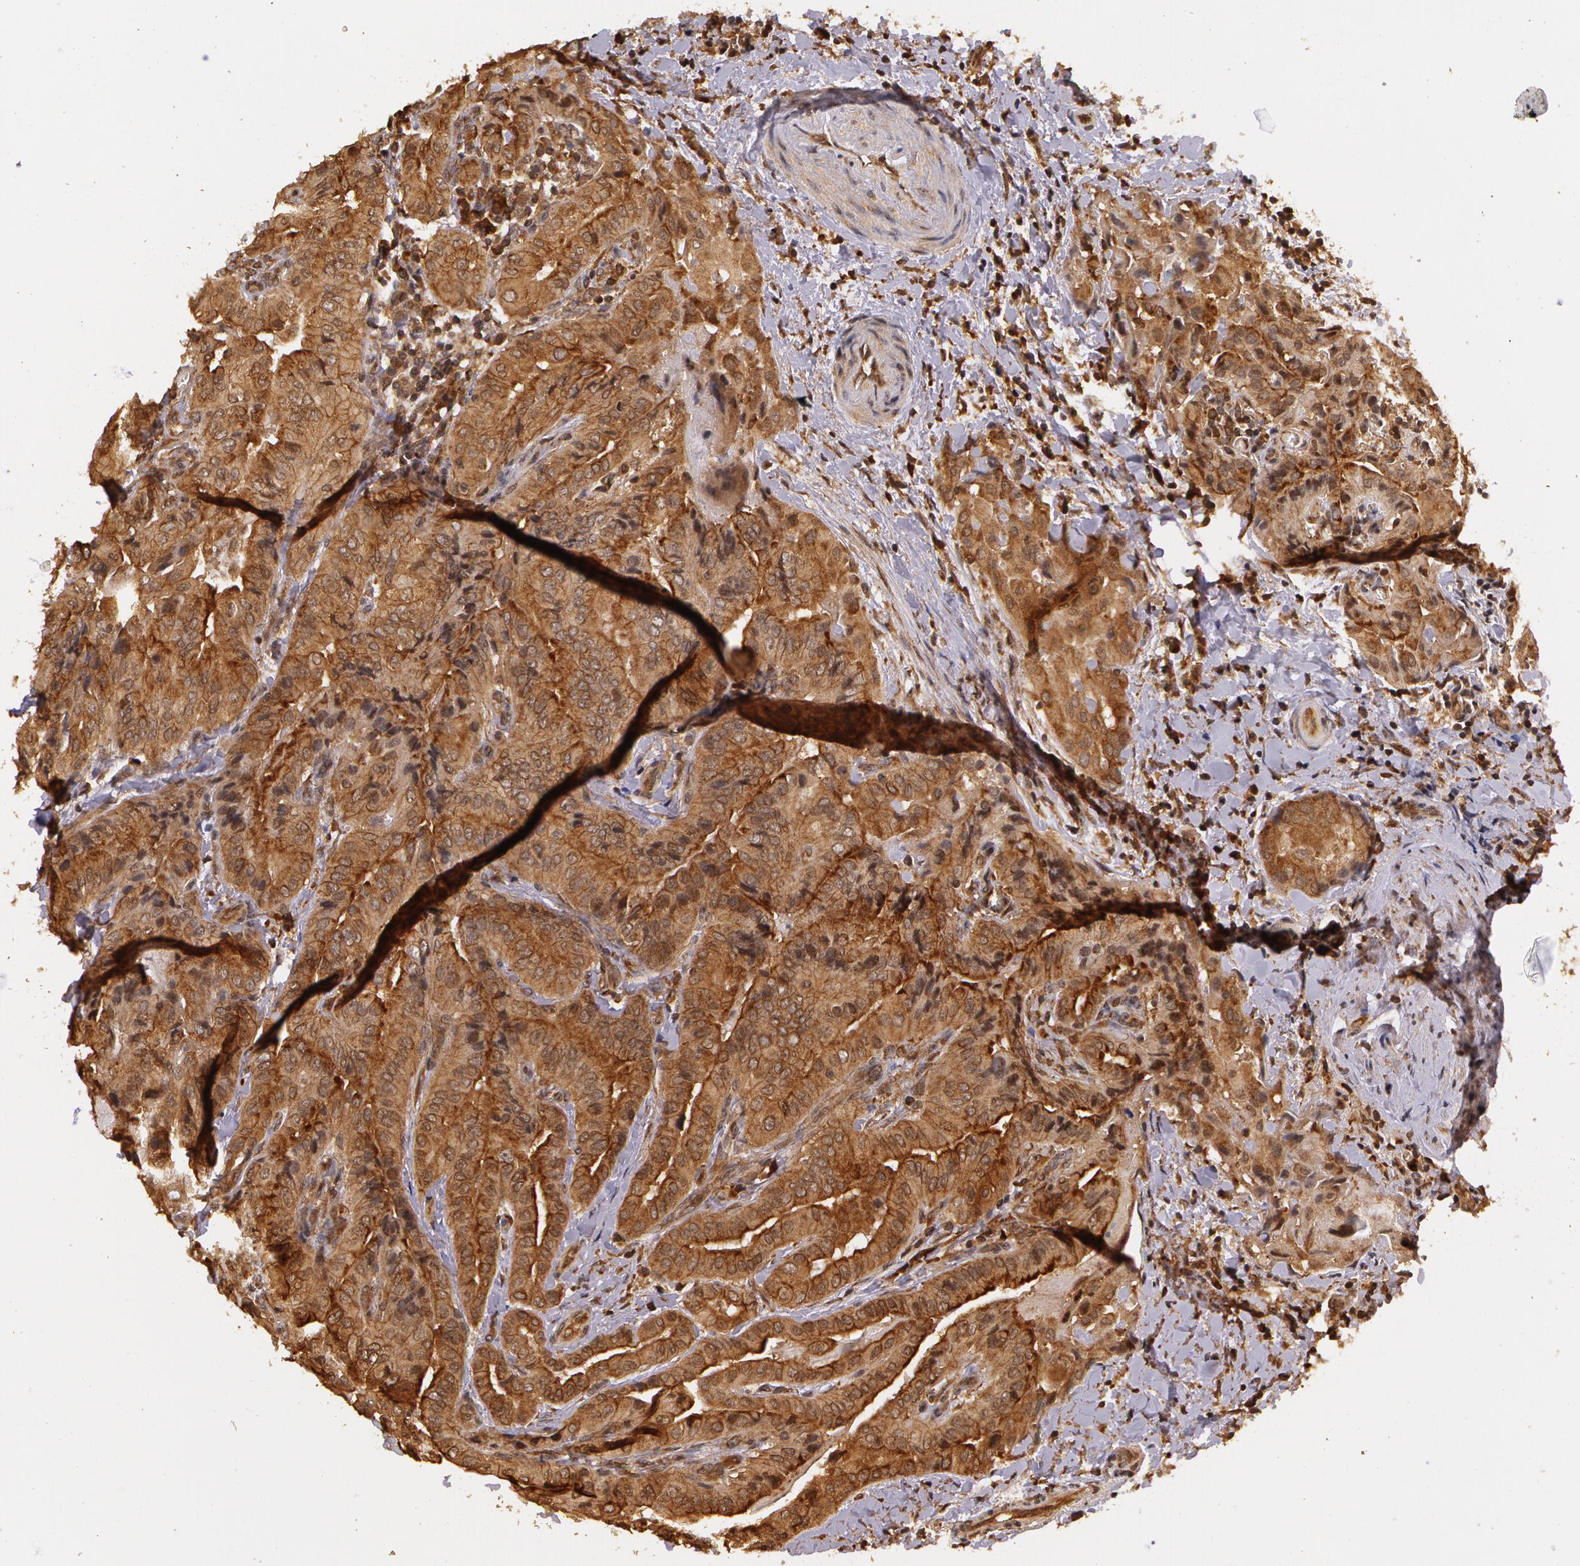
{"staining": {"intensity": "strong", "quantity": ">75%", "location": "cytoplasmic/membranous"}, "tissue": "thyroid cancer", "cell_type": "Tumor cells", "image_type": "cancer", "snomed": [{"axis": "morphology", "description": "Papillary adenocarcinoma, NOS"}, {"axis": "topography", "description": "Thyroid gland"}], "caption": "Human thyroid cancer stained with a brown dye reveals strong cytoplasmic/membranous positive staining in approximately >75% of tumor cells.", "gene": "ASCC2", "patient": {"sex": "female", "age": 71}}